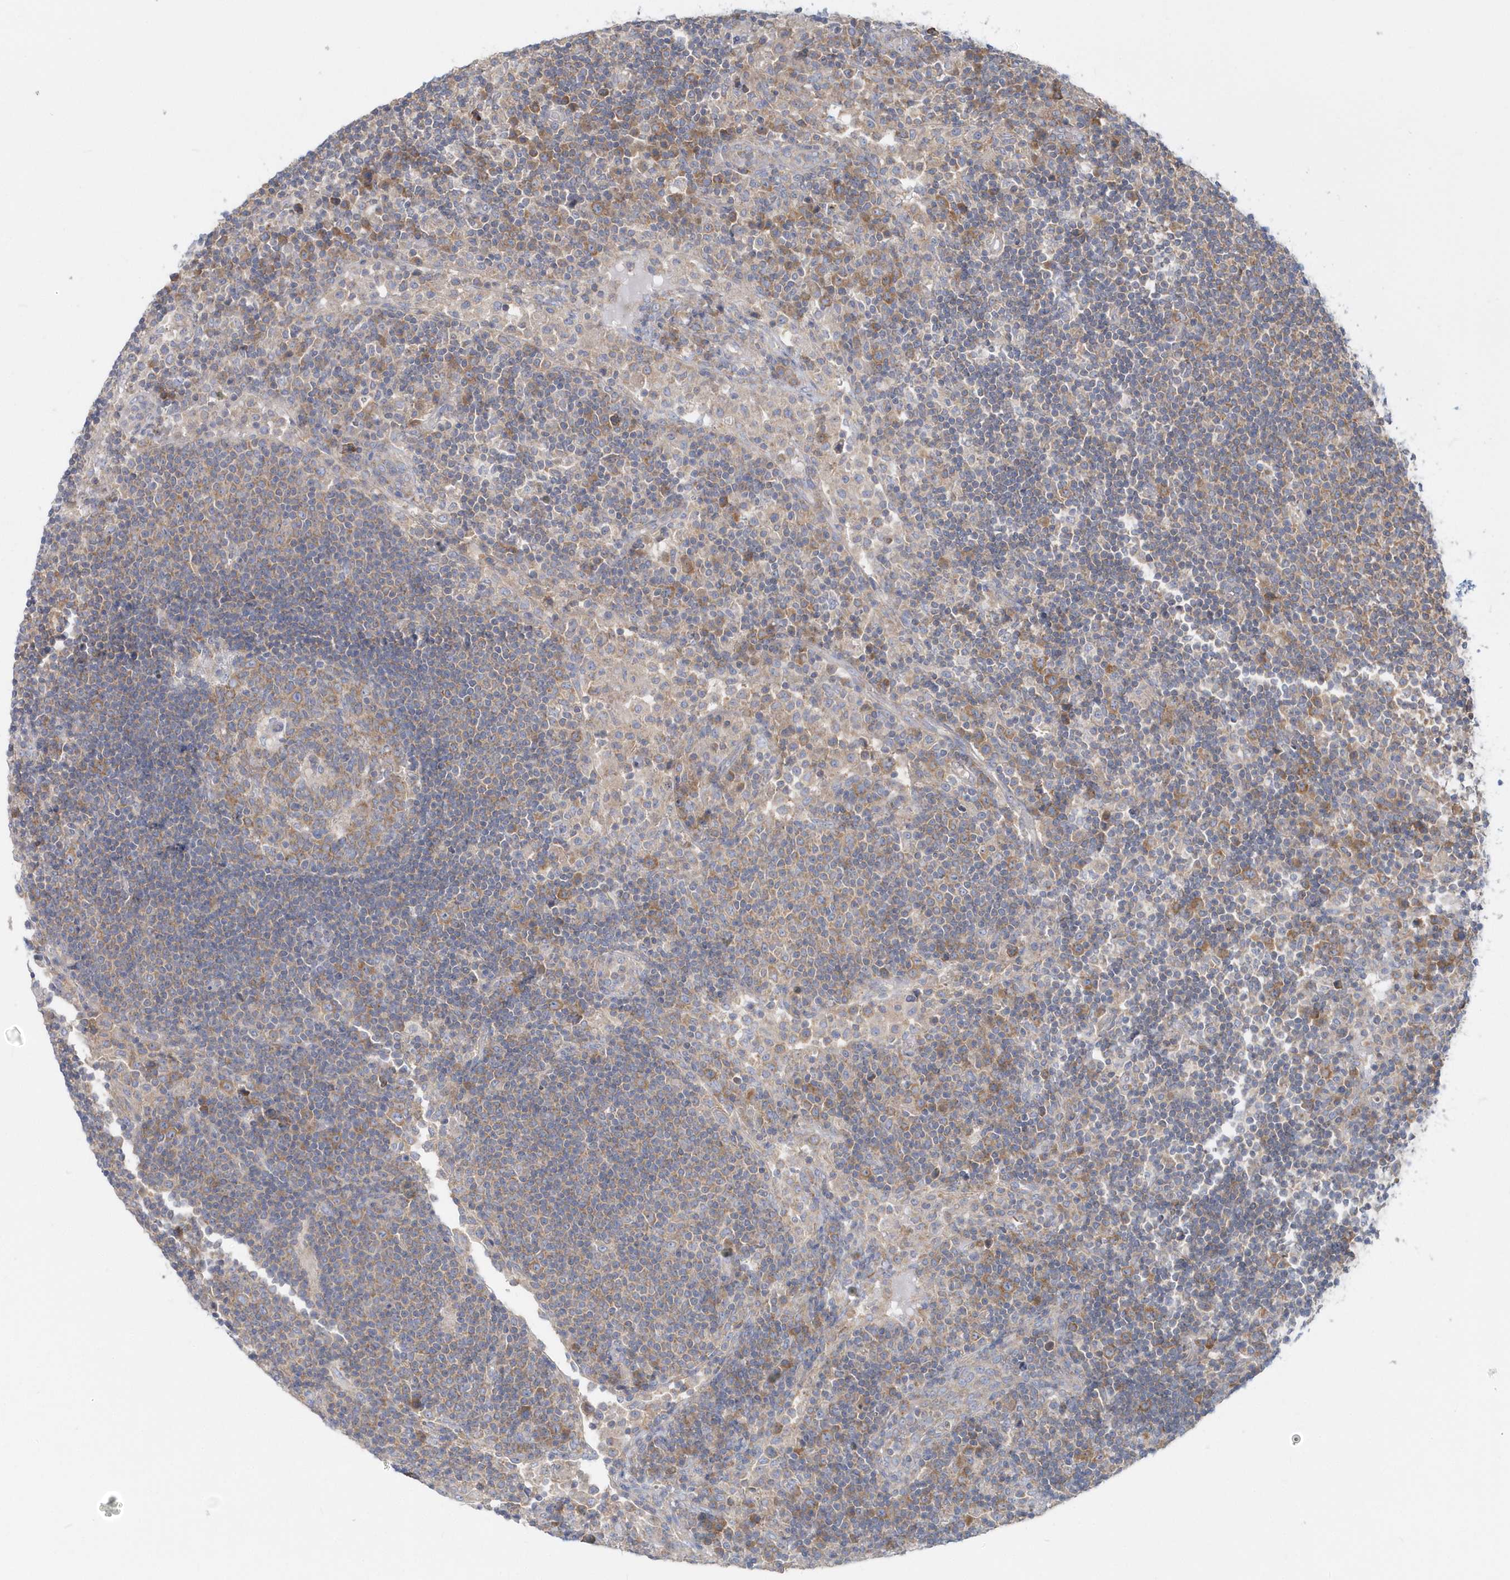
{"staining": {"intensity": "moderate", "quantity": "25%-75%", "location": "cytoplasmic/membranous"}, "tissue": "lymph node", "cell_type": "Germinal center cells", "image_type": "normal", "snomed": [{"axis": "morphology", "description": "Normal tissue, NOS"}, {"axis": "topography", "description": "Lymph node"}], "caption": "A micrograph showing moderate cytoplasmic/membranous staining in approximately 25%-75% of germinal center cells in normal lymph node, as visualized by brown immunohistochemical staining.", "gene": "EIF3C", "patient": {"sex": "female", "age": 53}}